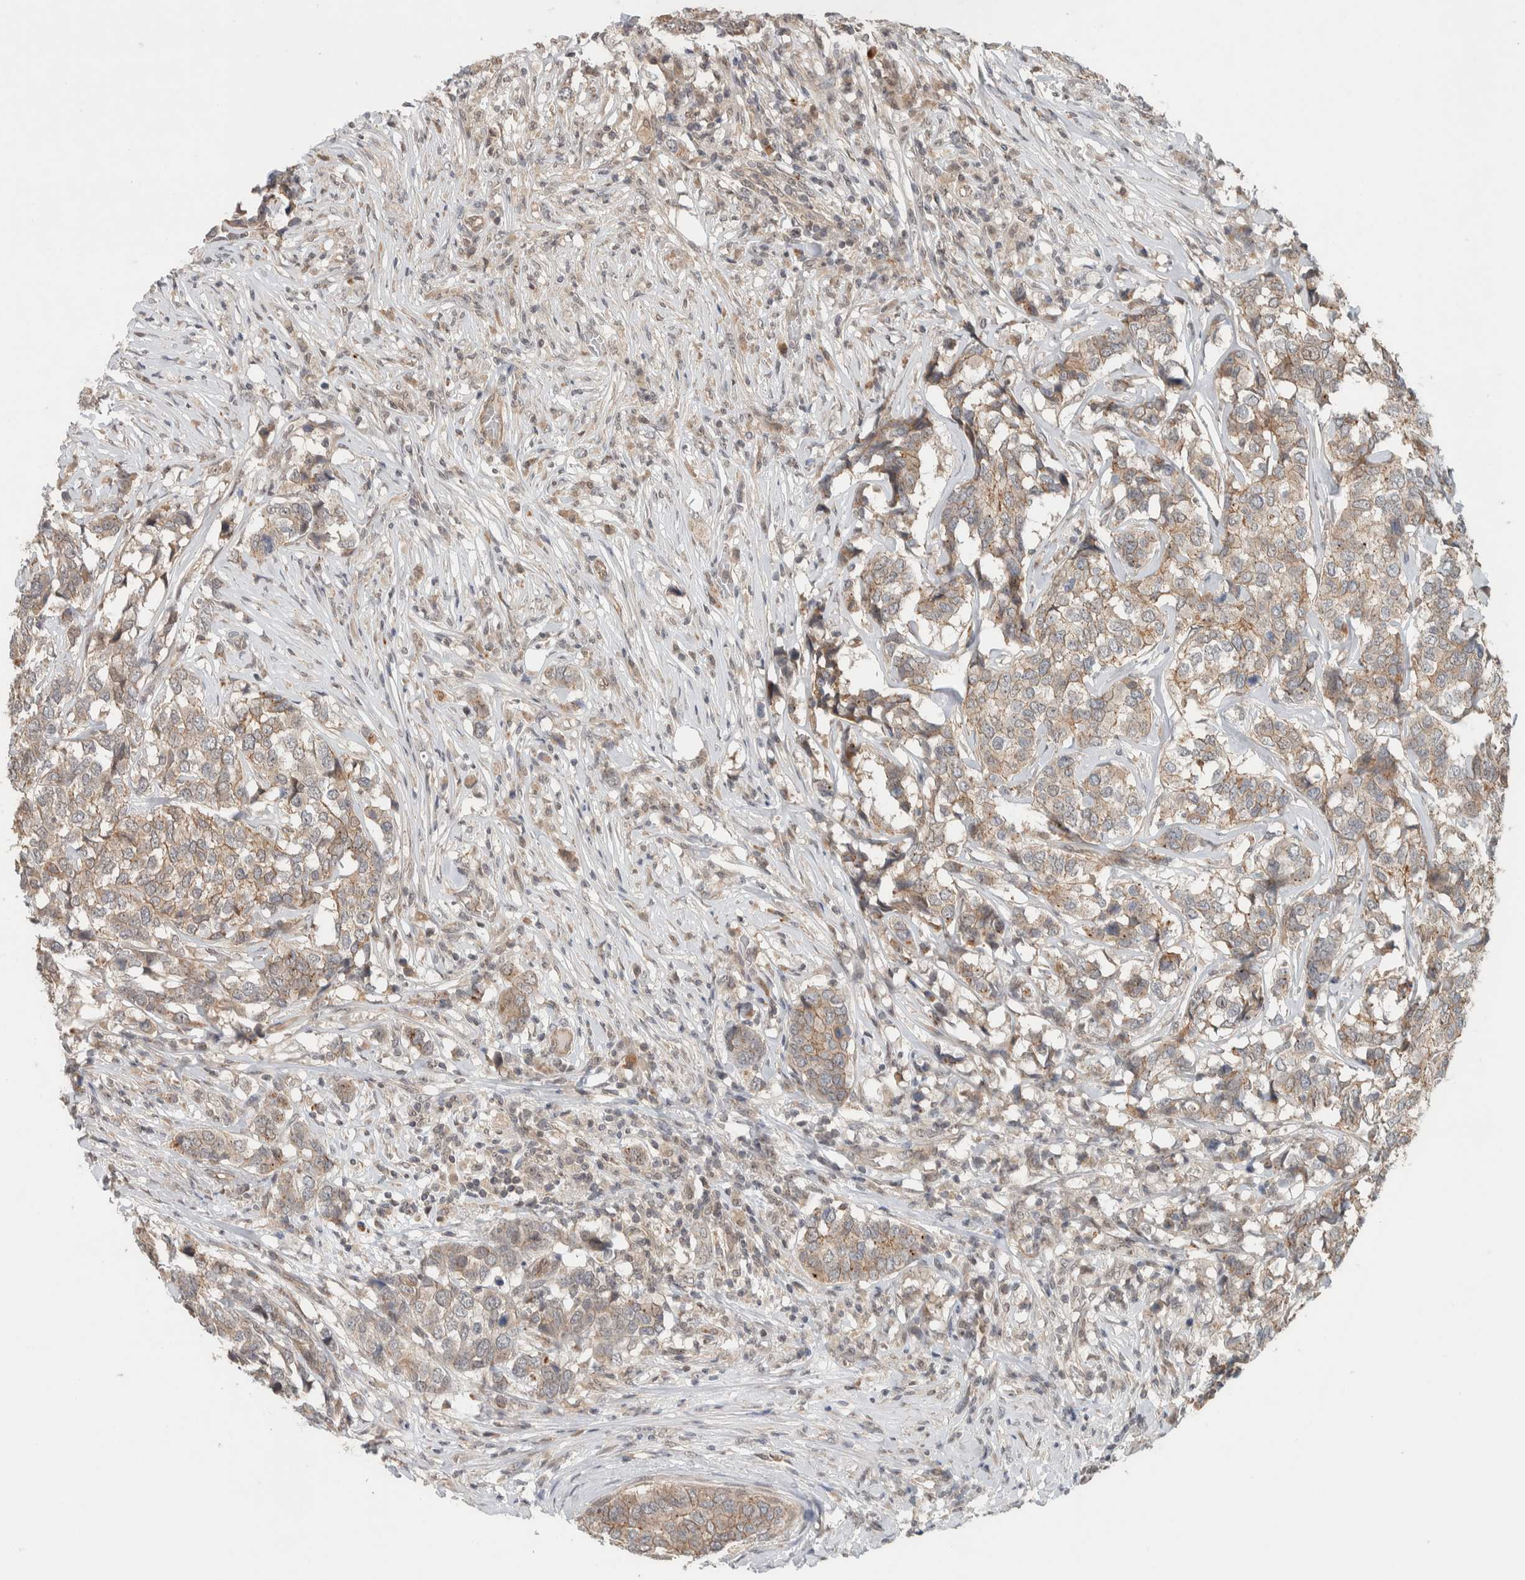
{"staining": {"intensity": "weak", "quantity": ">75%", "location": "cytoplasmic/membranous"}, "tissue": "breast cancer", "cell_type": "Tumor cells", "image_type": "cancer", "snomed": [{"axis": "morphology", "description": "Lobular carcinoma"}, {"axis": "topography", "description": "Breast"}], "caption": "An image showing weak cytoplasmic/membranous positivity in about >75% of tumor cells in breast cancer, as visualized by brown immunohistochemical staining.", "gene": "DEPTOR", "patient": {"sex": "female", "age": 59}}